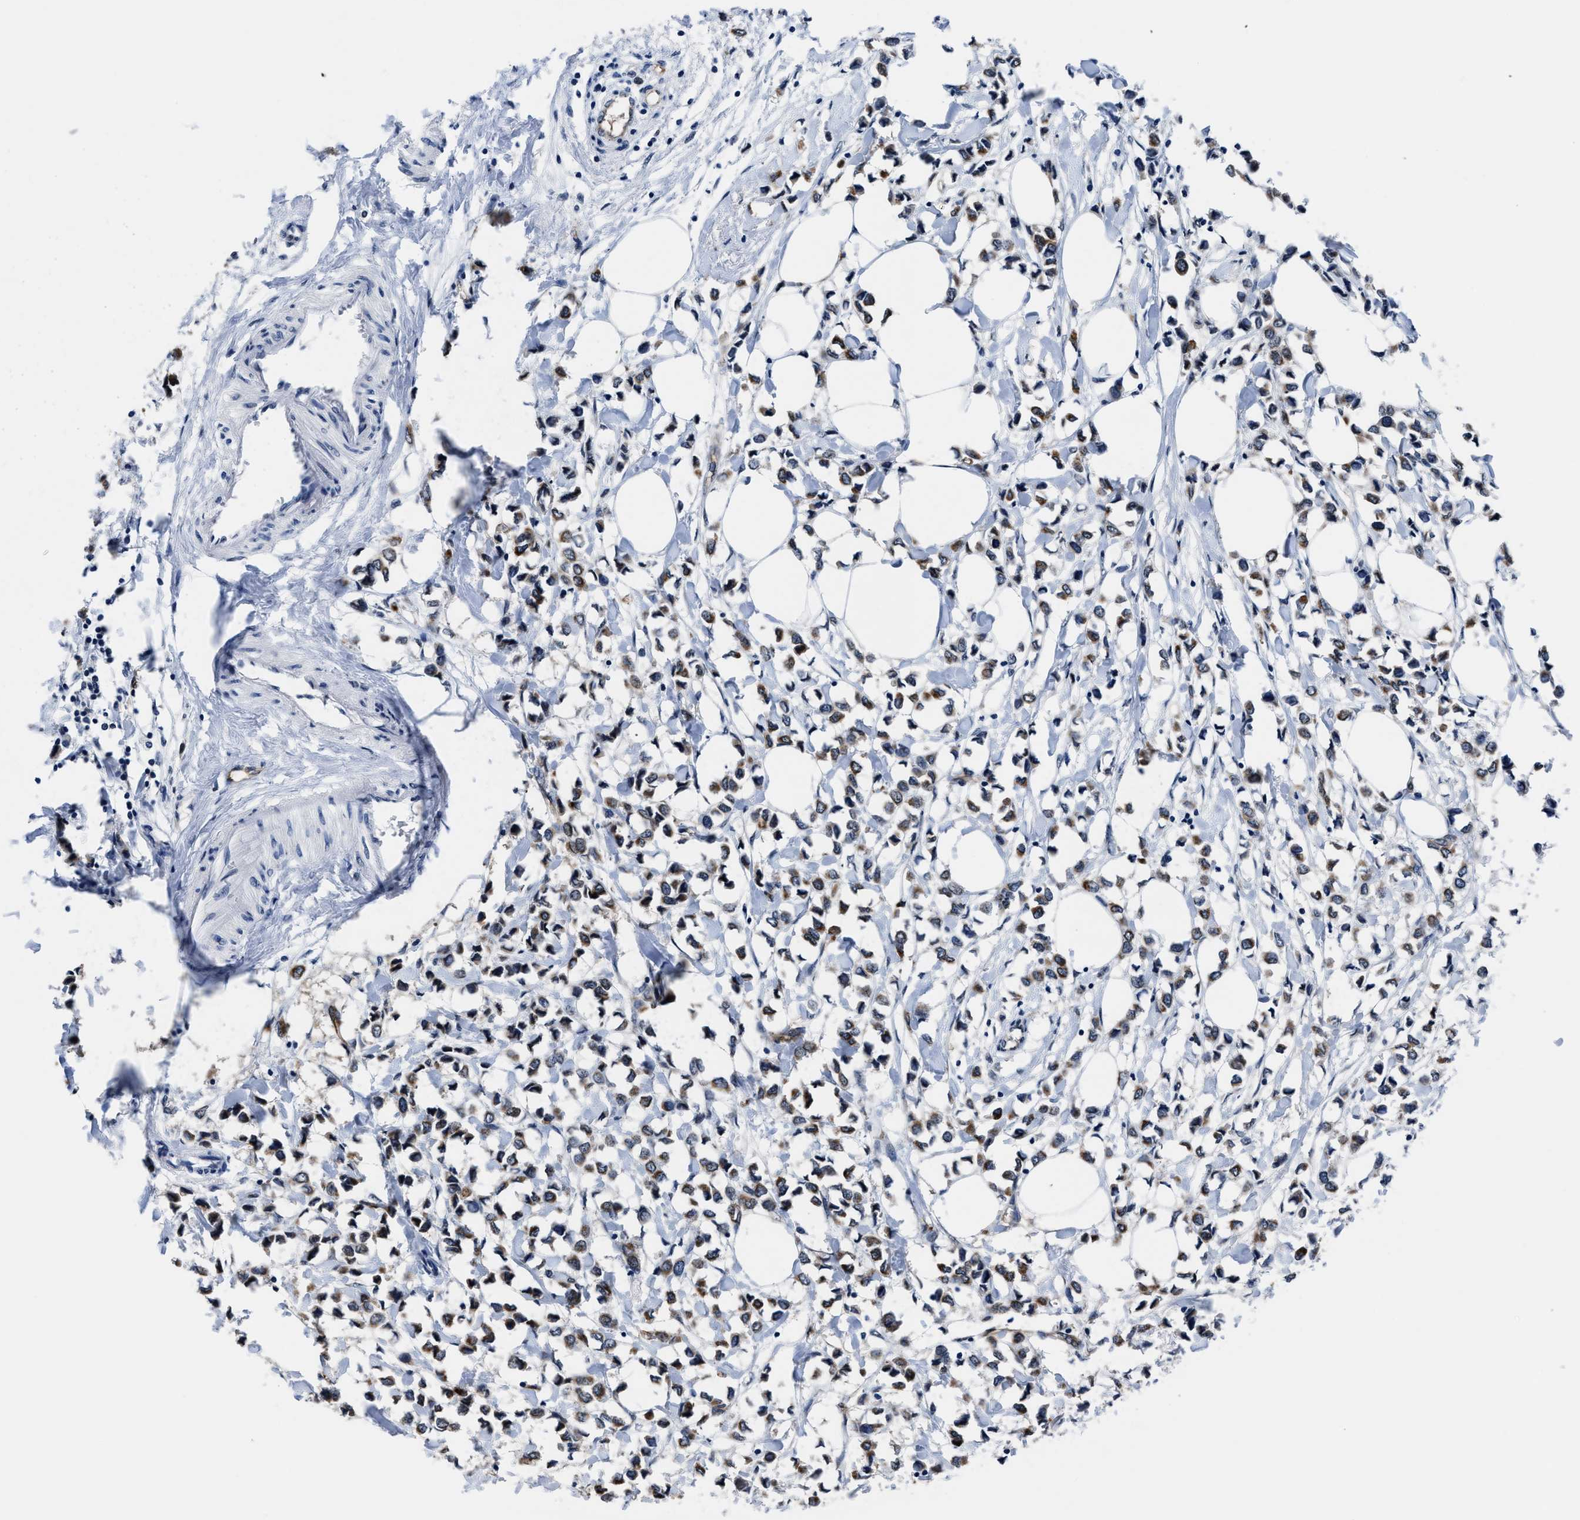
{"staining": {"intensity": "moderate", "quantity": ">75%", "location": "cytoplasmic/membranous"}, "tissue": "breast cancer", "cell_type": "Tumor cells", "image_type": "cancer", "snomed": [{"axis": "morphology", "description": "Lobular carcinoma"}, {"axis": "topography", "description": "Breast"}], "caption": "Lobular carcinoma (breast) stained with DAB (3,3'-diaminobenzidine) IHC shows medium levels of moderate cytoplasmic/membranous positivity in about >75% of tumor cells. (DAB IHC with brightfield microscopy, high magnification).", "gene": "MARCKSL1", "patient": {"sex": "female", "age": 51}}